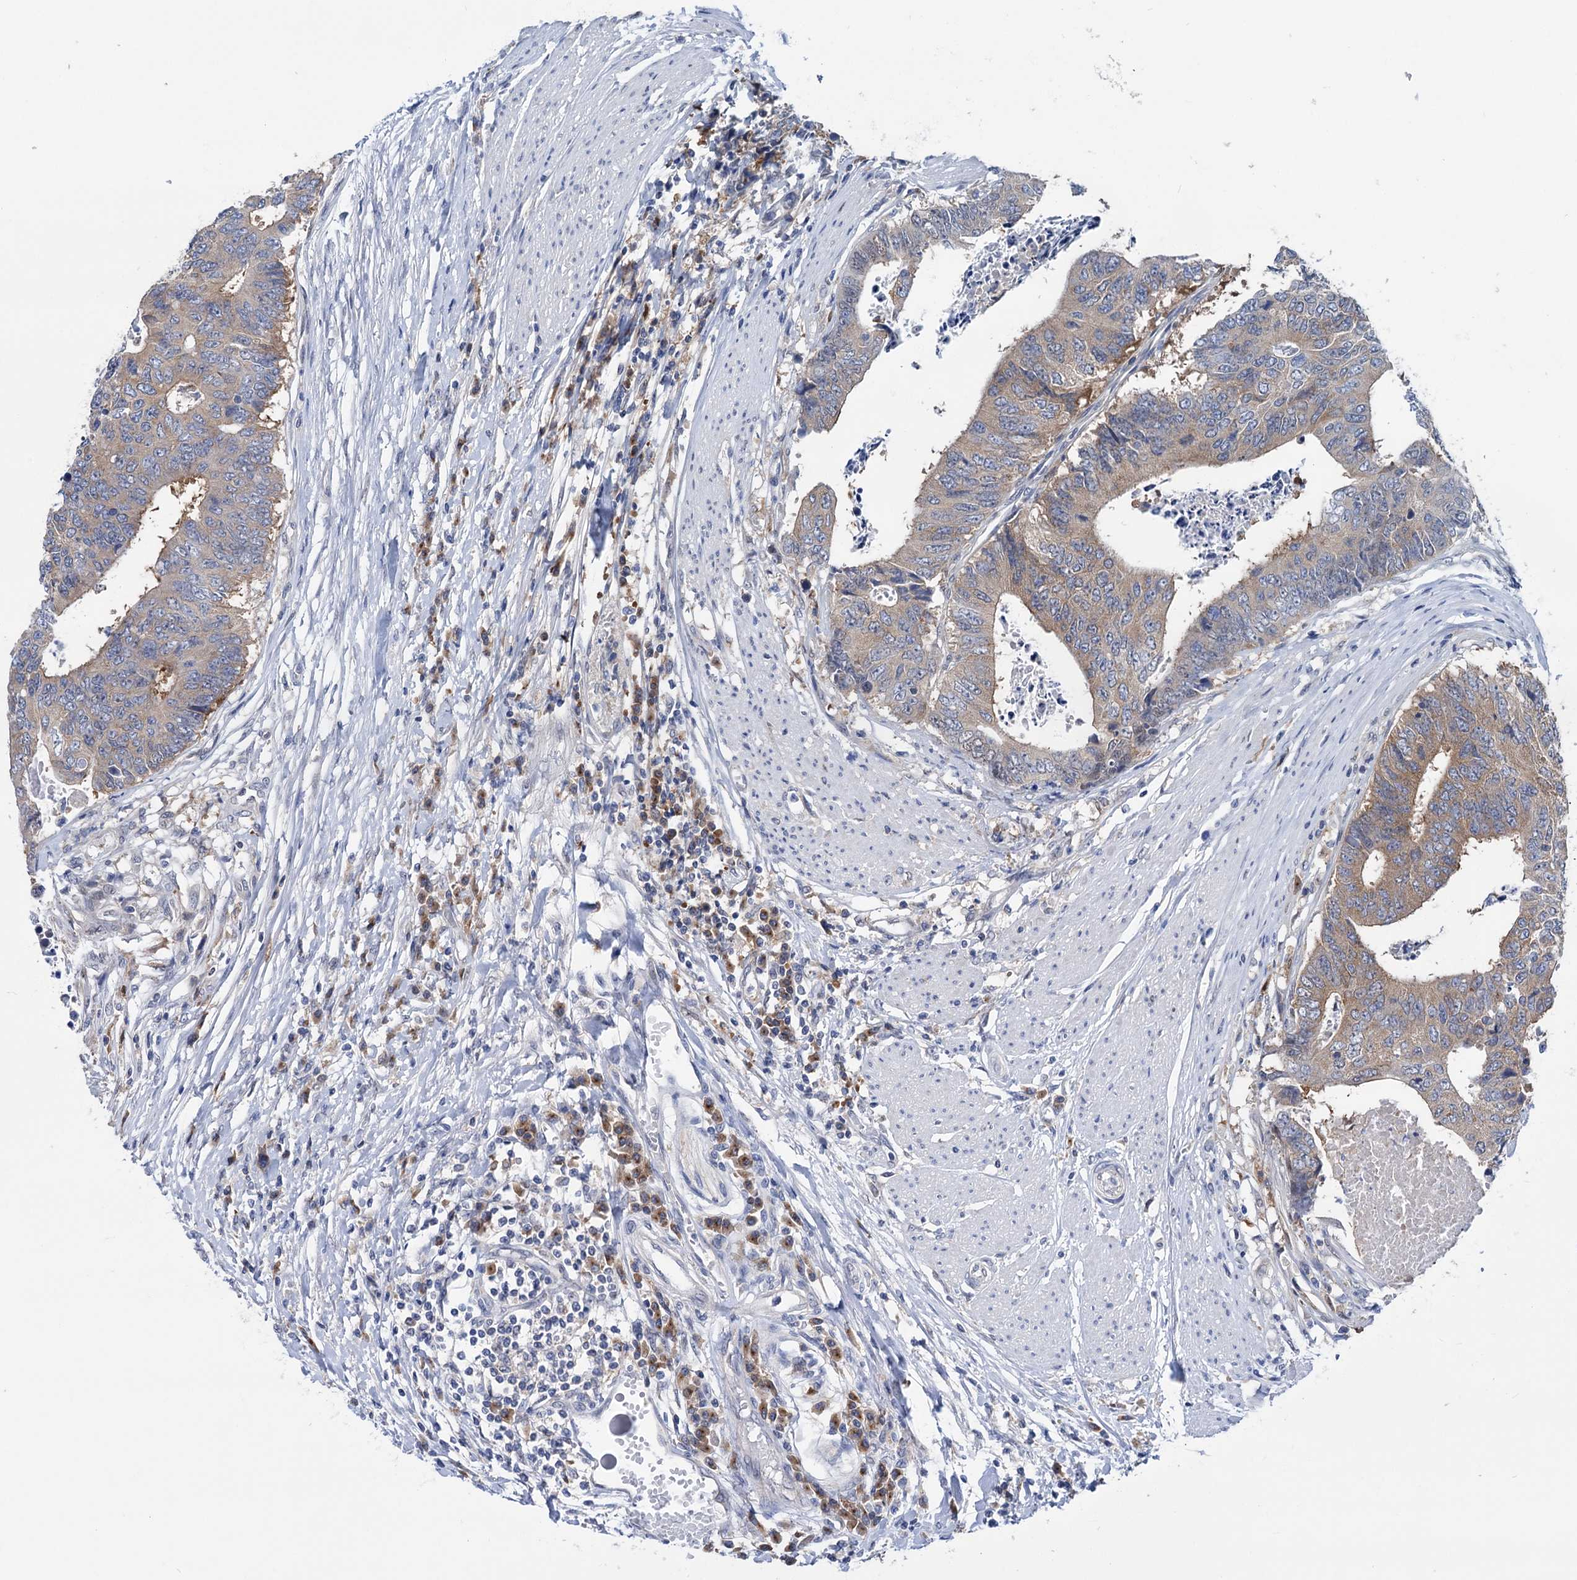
{"staining": {"intensity": "weak", "quantity": "25%-75%", "location": "cytoplasmic/membranous"}, "tissue": "colorectal cancer", "cell_type": "Tumor cells", "image_type": "cancer", "snomed": [{"axis": "morphology", "description": "Adenocarcinoma, NOS"}, {"axis": "topography", "description": "Rectum"}], "caption": "IHC photomicrograph of neoplastic tissue: human adenocarcinoma (colorectal) stained using IHC reveals low levels of weak protein expression localized specifically in the cytoplasmic/membranous of tumor cells, appearing as a cytoplasmic/membranous brown color.", "gene": "ZNRD2", "patient": {"sex": "male", "age": 84}}